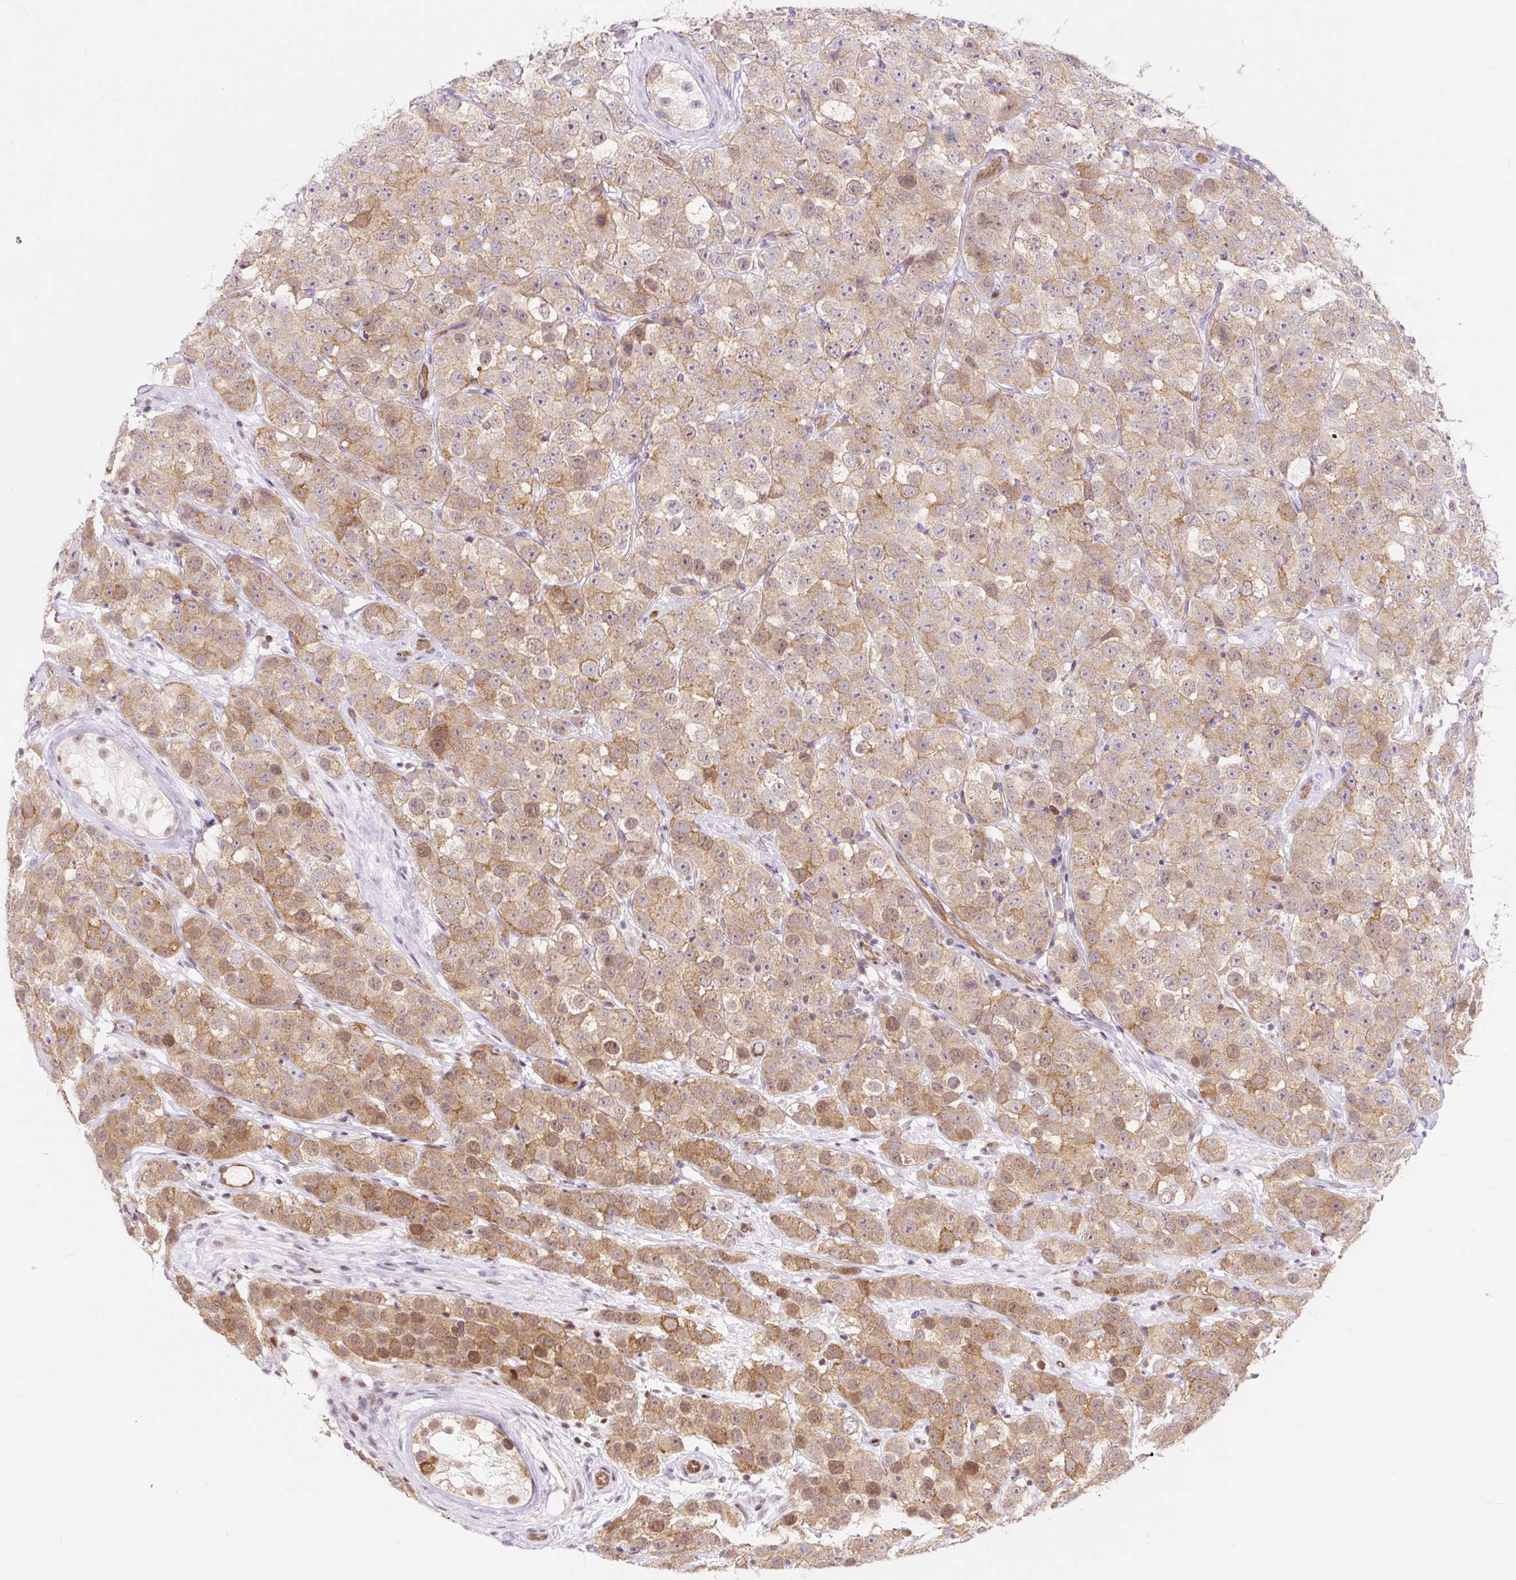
{"staining": {"intensity": "moderate", "quantity": ">75%", "location": "cytoplasmic/membranous"}, "tissue": "testis cancer", "cell_type": "Tumor cells", "image_type": "cancer", "snomed": [{"axis": "morphology", "description": "Seminoma, NOS"}, {"axis": "topography", "description": "Testis"}], "caption": "An immunohistochemistry micrograph of tumor tissue is shown. Protein staining in brown highlights moderate cytoplasmic/membranous positivity in seminoma (testis) within tumor cells. The protein is shown in brown color, while the nuclei are stained blue.", "gene": "HIP1R", "patient": {"sex": "male", "age": 28}}